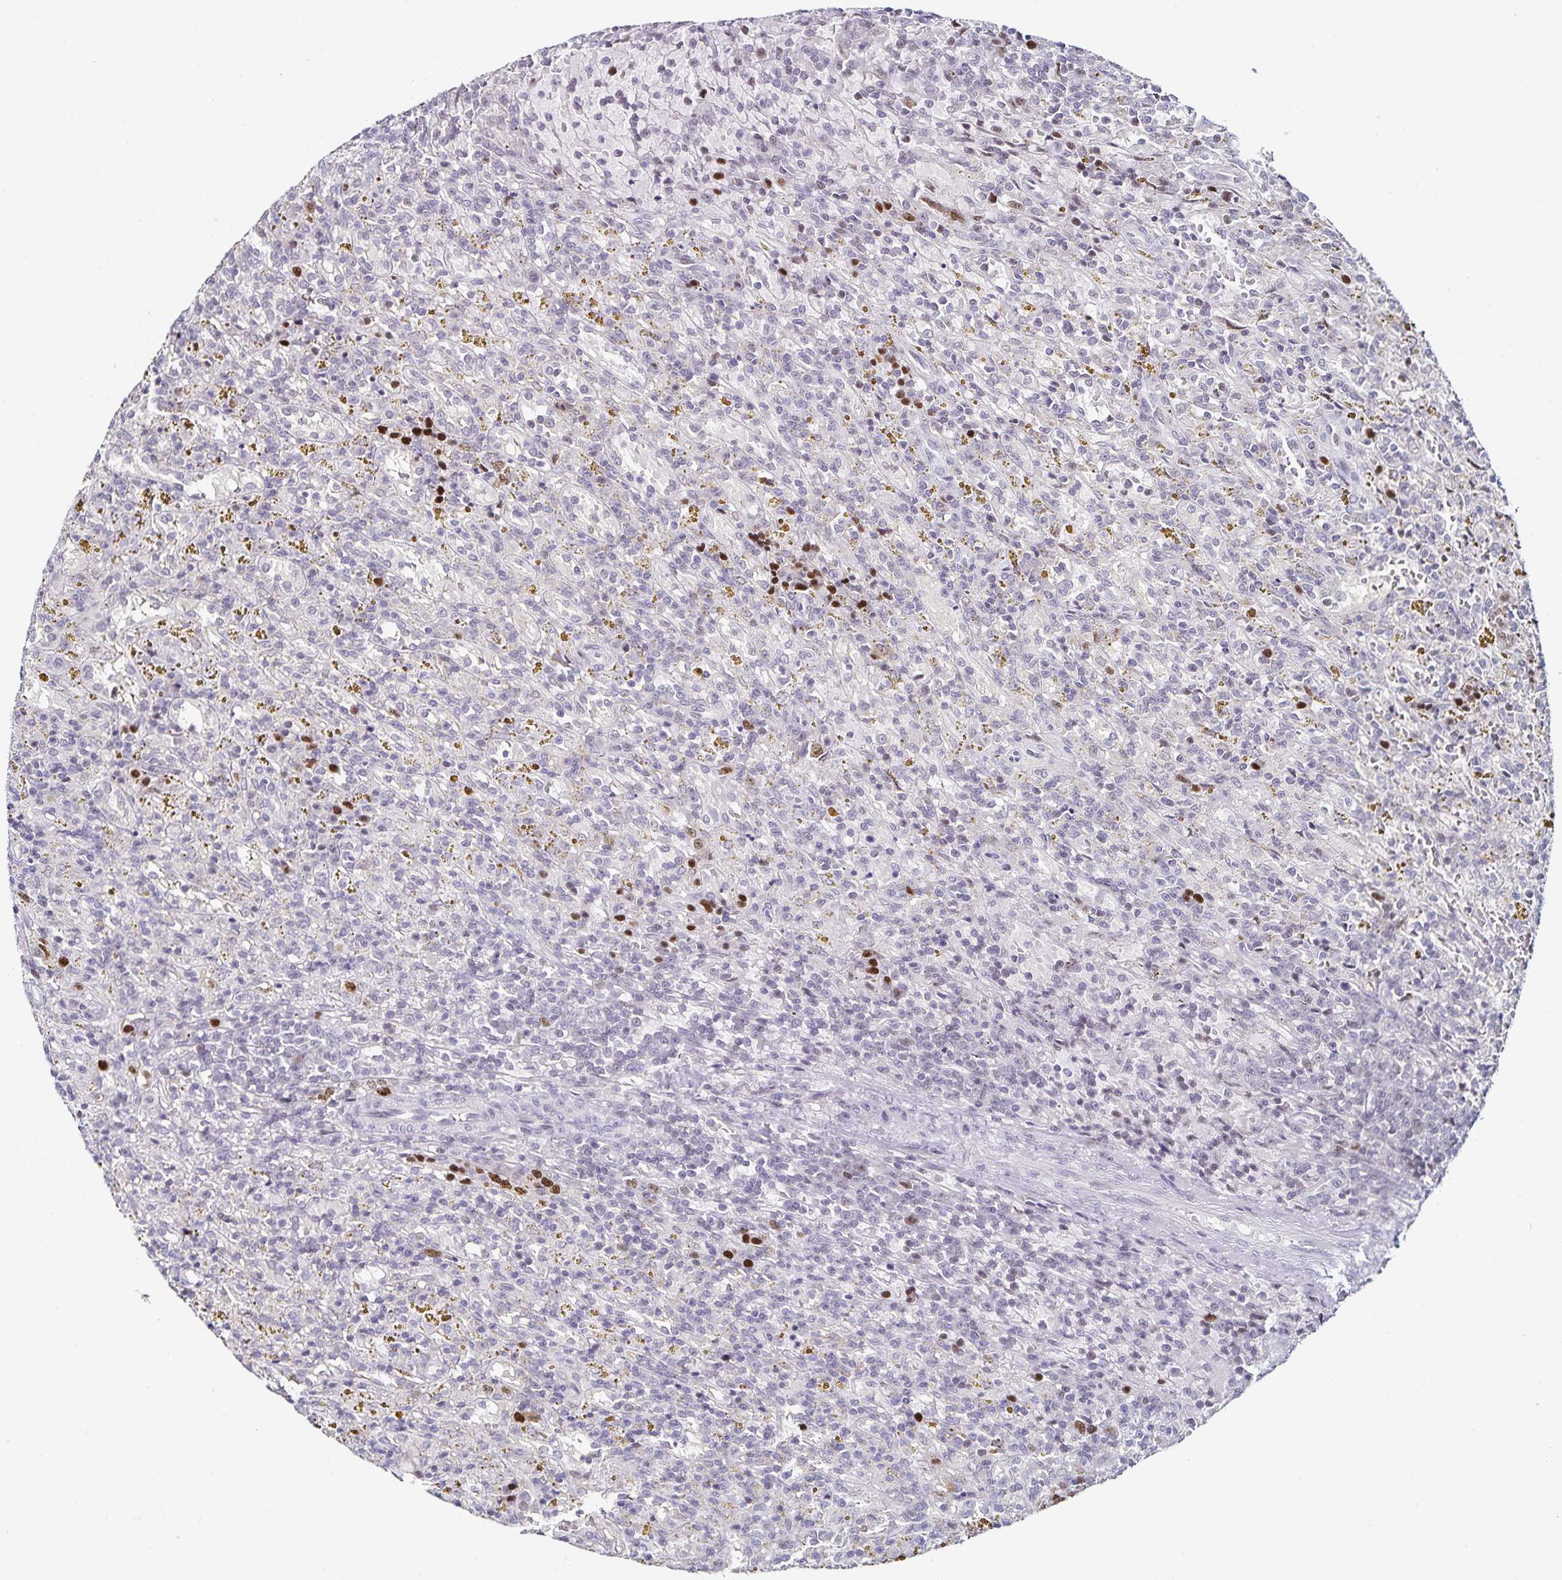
{"staining": {"intensity": "negative", "quantity": "none", "location": "none"}, "tissue": "lymphoma", "cell_type": "Tumor cells", "image_type": "cancer", "snomed": [{"axis": "morphology", "description": "Malignant lymphoma, non-Hodgkin's type, Low grade"}, {"axis": "topography", "description": "Spleen"}], "caption": "High power microscopy micrograph of an immunohistochemistry (IHC) photomicrograph of lymphoma, revealing no significant expression in tumor cells.", "gene": "ANLN", "patient": {"sex": "female", "age": 65}}